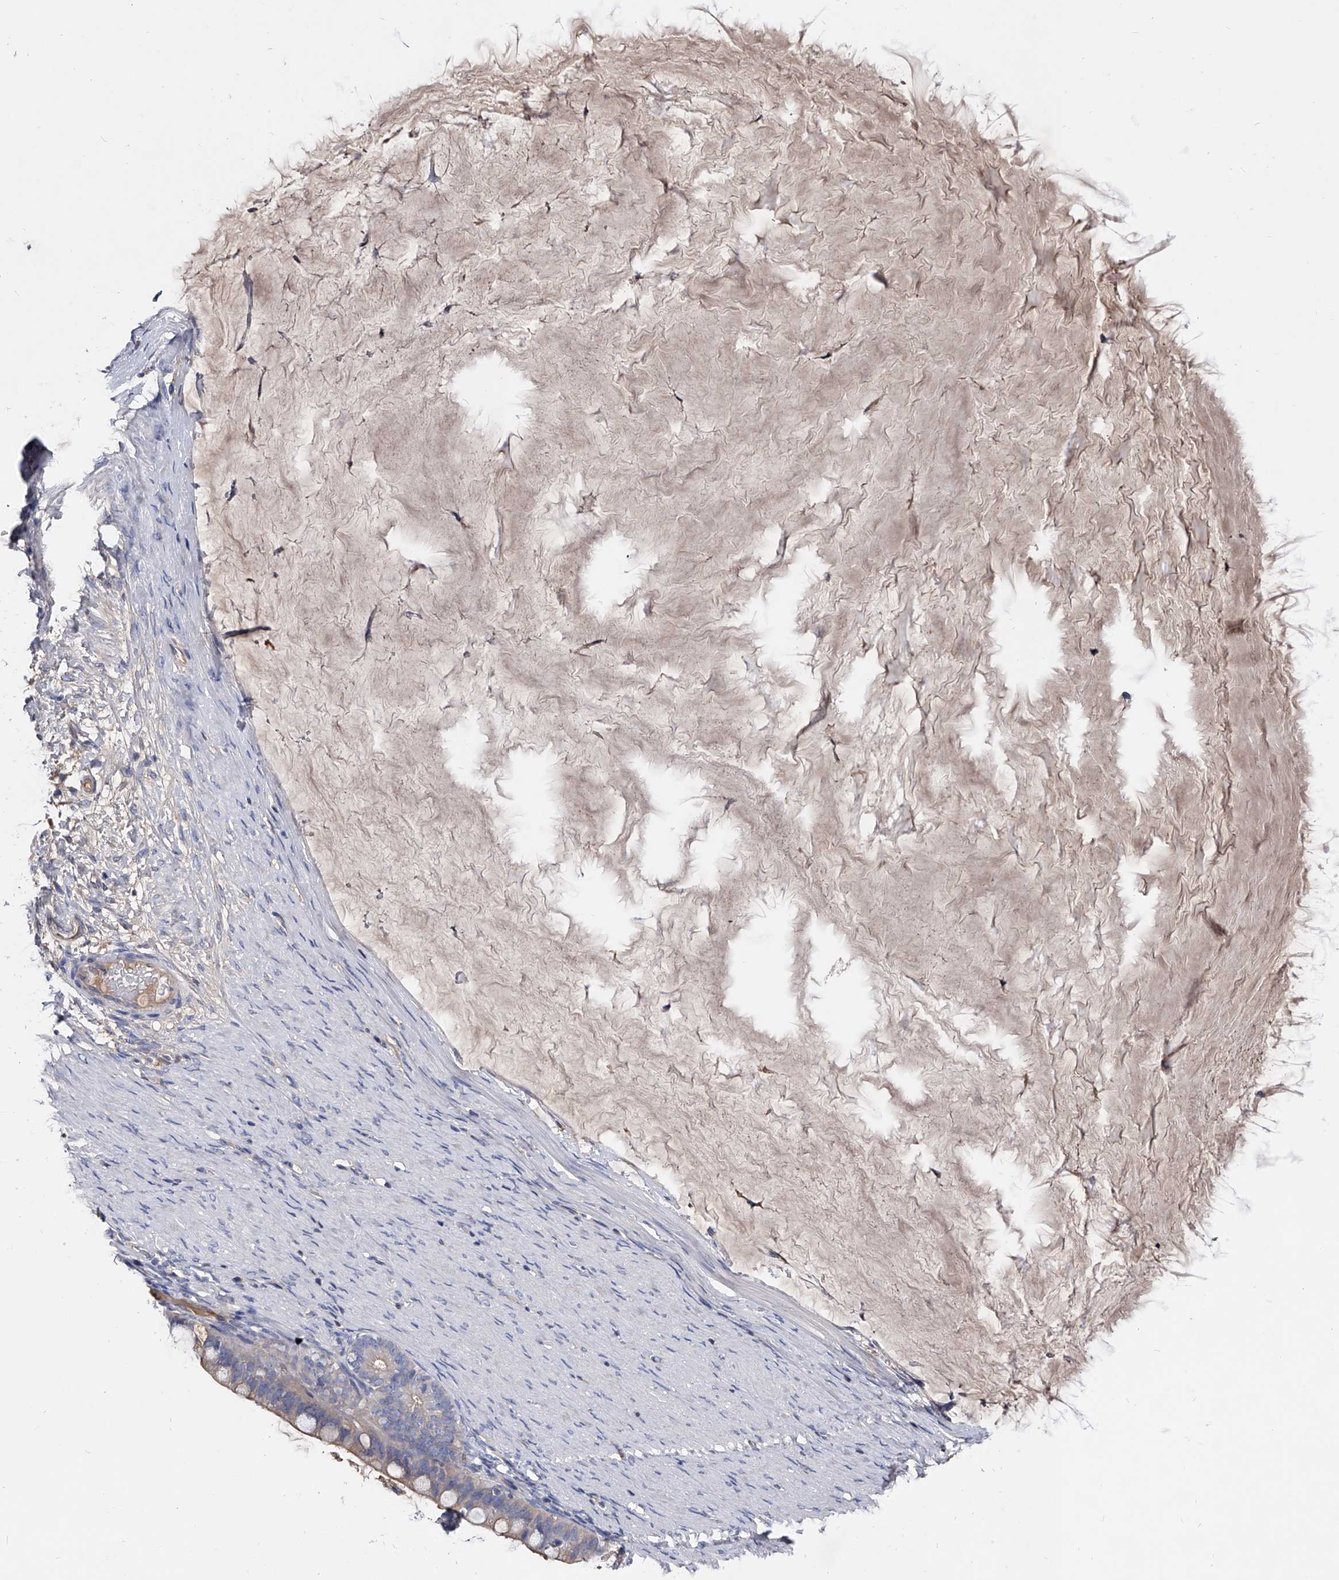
{"staining": {"intensity": "weak", "quantity": "<25%", "location": "cytoplasmic/membranous"}, "tissue": "ovarian cancer", "cell_type": "Tumor cells", "image_type": "cancer", "snomed": [{"axis": "morphology", "description": "Cystadenocarcinoma, mucinous, NOS"}, {"axis": "topography", "description": "Ovary"}], "caption": "Micrograph shows no significant protein staining in tumor cells of ovarian mucinous cystadenocarcinoma.", "gene": "EFCAB7", "patient": {"sex": "female", "age": 61}}